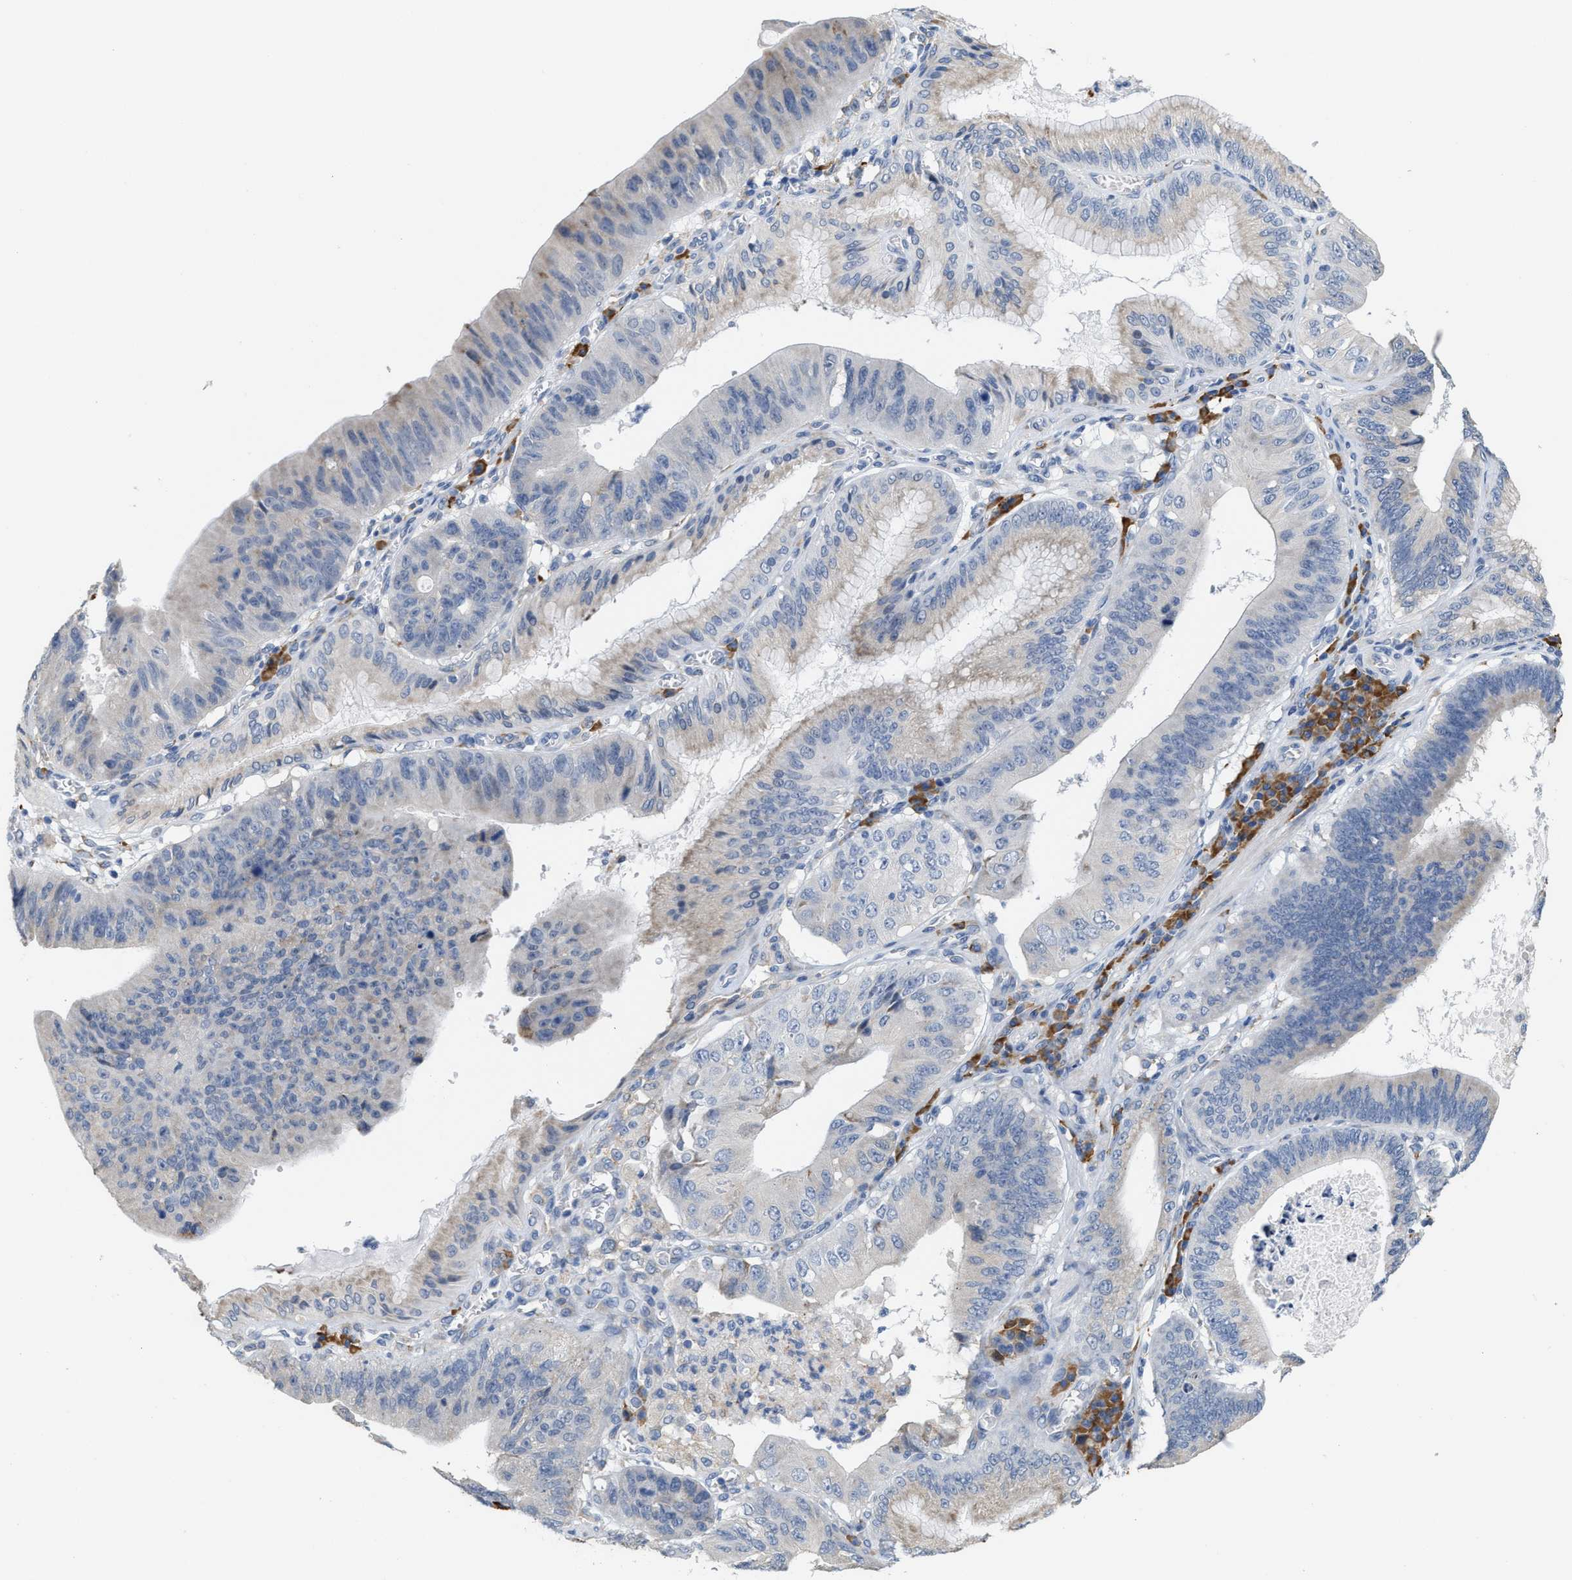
{"staining": {"intensity": "negative", "quantity": "none", "location": "none"}, "tissue": "stomach cancer", "cell_type": "Tumor cells", "image_type": "cancer", "snomed": [{"axis": "morphology", "description": "Adenocarcinoma, NOS"}, {"axis": "topography", "description": "Stomach"}], "caption": "Adenocarcinoma (stomach) was stained to show a protein in brown. There is no significant expression in tumor cells.", "gene": "RYR2", "patient": {"sex": "male", "age": 59}}